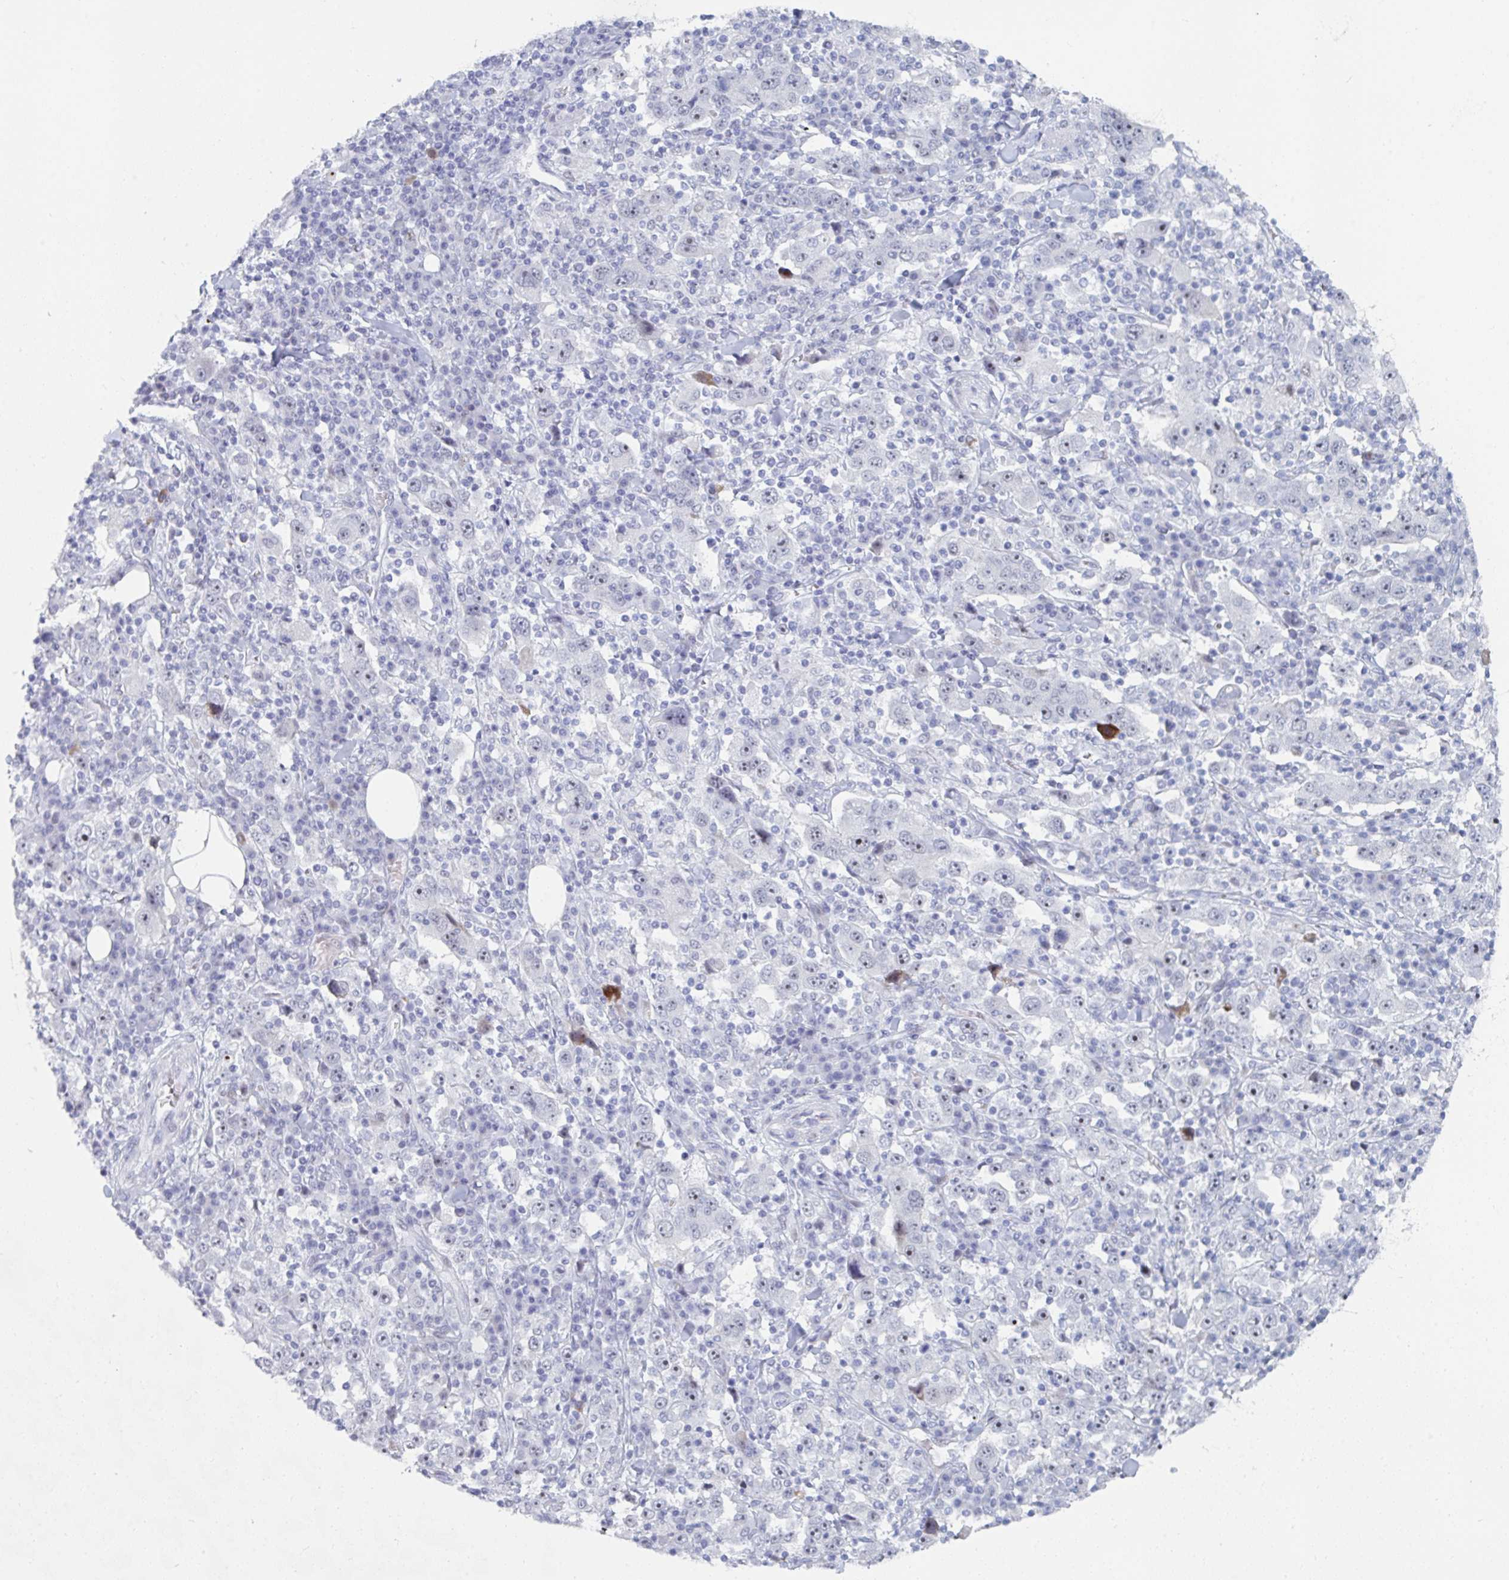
{"staining": {"intensity": "weak", "quantity": "25%-75%", "location": "nuclear"}, "tissue": "stomach cancer", "cell_type": "Tumor cells", "image_type": "cancer", "snomed": [{"axis": "morphology", "description": "Normal tissue, NOS"}, {"axis": "morphology", "description": "Adenocarcinoma, NOS"}, {"axis": "topography", "description": "Stomach, upper"}, {"axis": "topography", "description": "Stomach"}], "caption": "Immunohistochemical staining of stomach cancer shows low levels of weak nuclear protein positivity in approximately 25%-75% of tumor cells.", "gene": "NR1H2", "patient": {"sex": "male", "age": 59}}